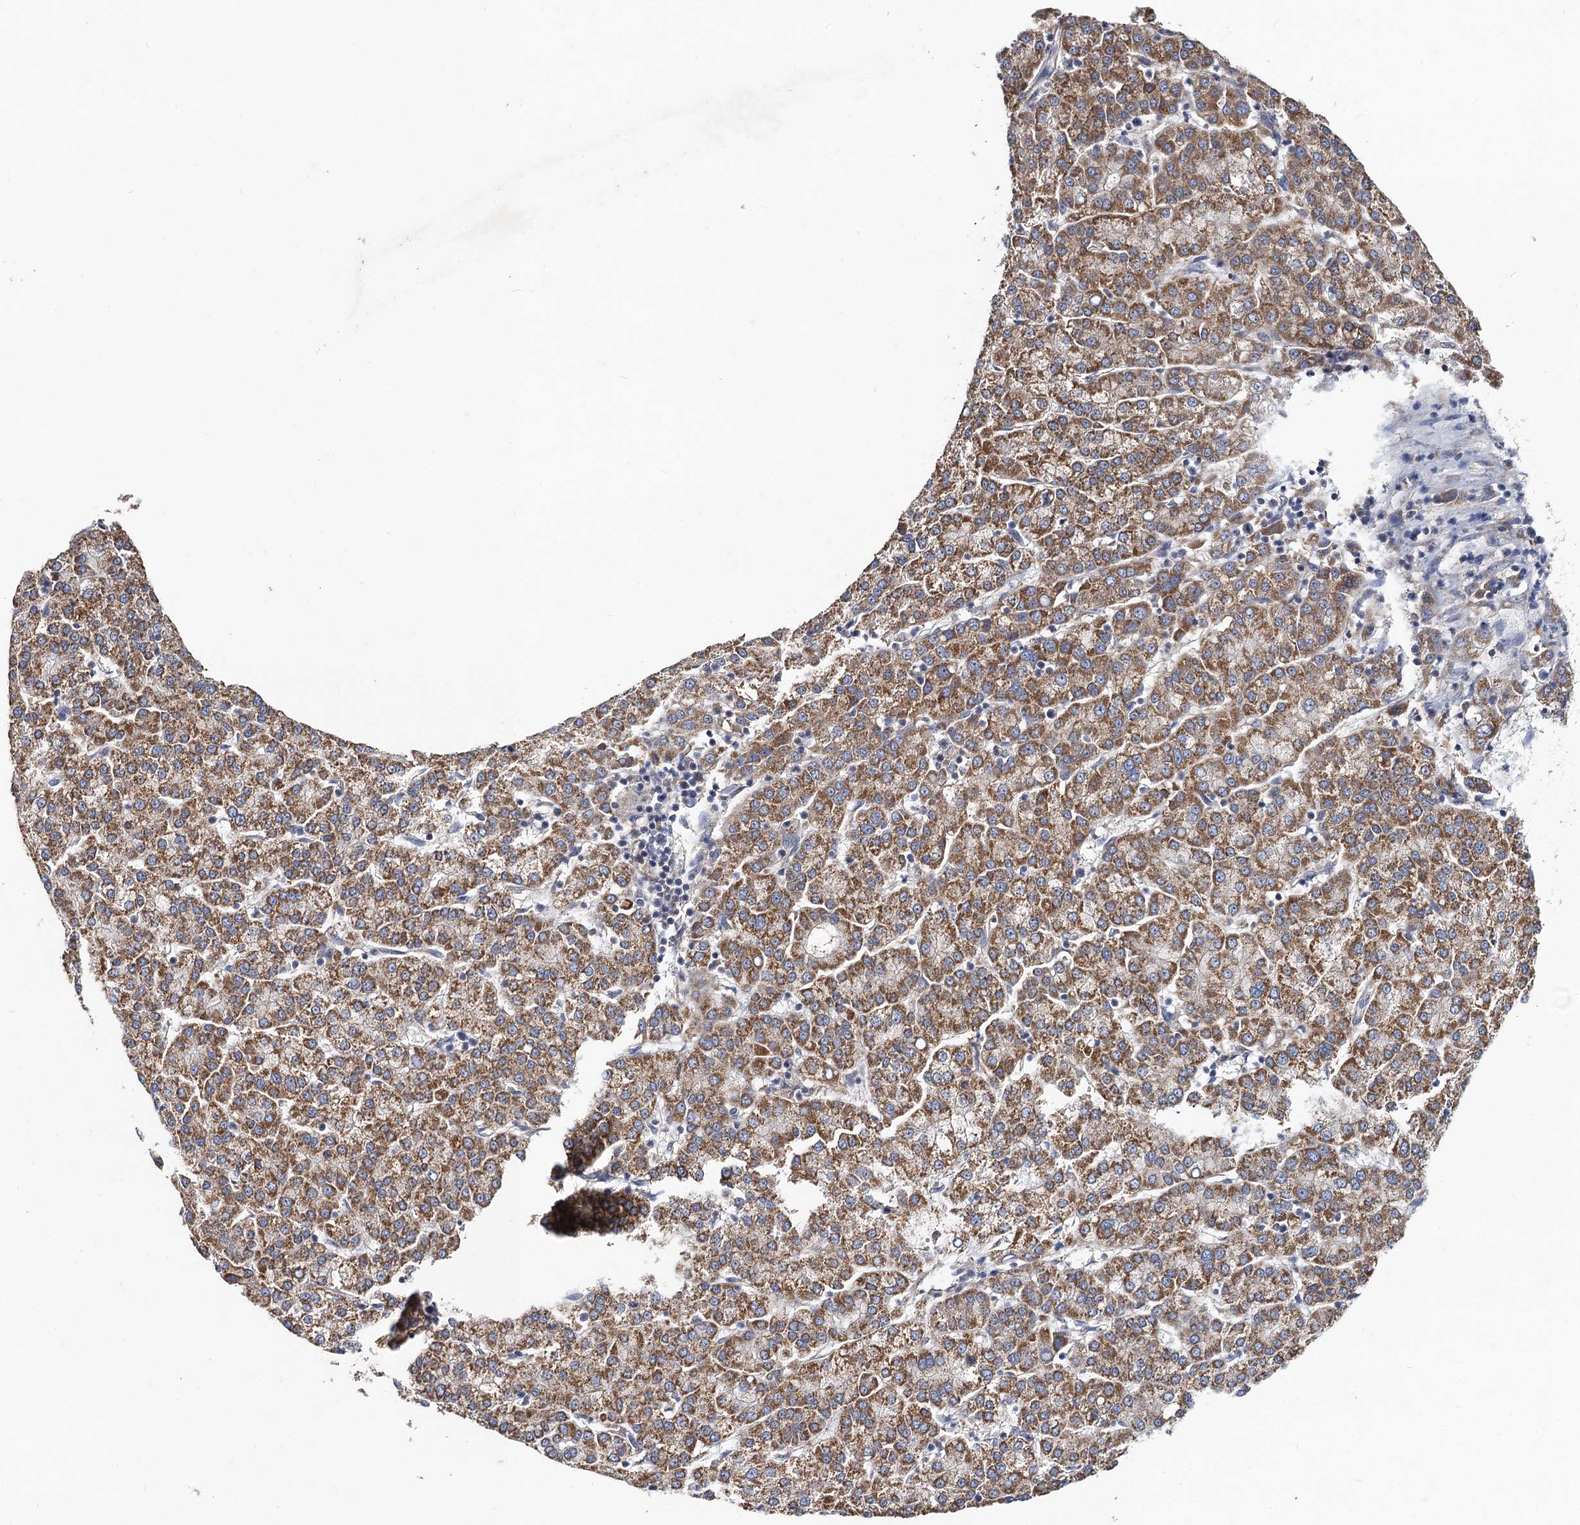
{"staining": {"intensity": "moderate", "quantity": ">75%", "location": "cytoplasmic/membranous"}, "tissue": "liver cancer", "cell_type": "Tumor cells", "image_type": "cancer", "snomed": [{"axis": "morphology", "description": "Carcinoma, Hepatocellular, NOS"}, {"axis": "topography", "description": "Liver"}], "caption": "A histopathology image of human hepatocellular carcinoma (liver) stained for a protein exhibits moderate cytoplasmic/membranous brown staining in tumor cells. (DAB = brown stain, brightfield microscopy at high magnification).", "gene": "VPS37D", "patient": {"sex": "female", "age": 58}}